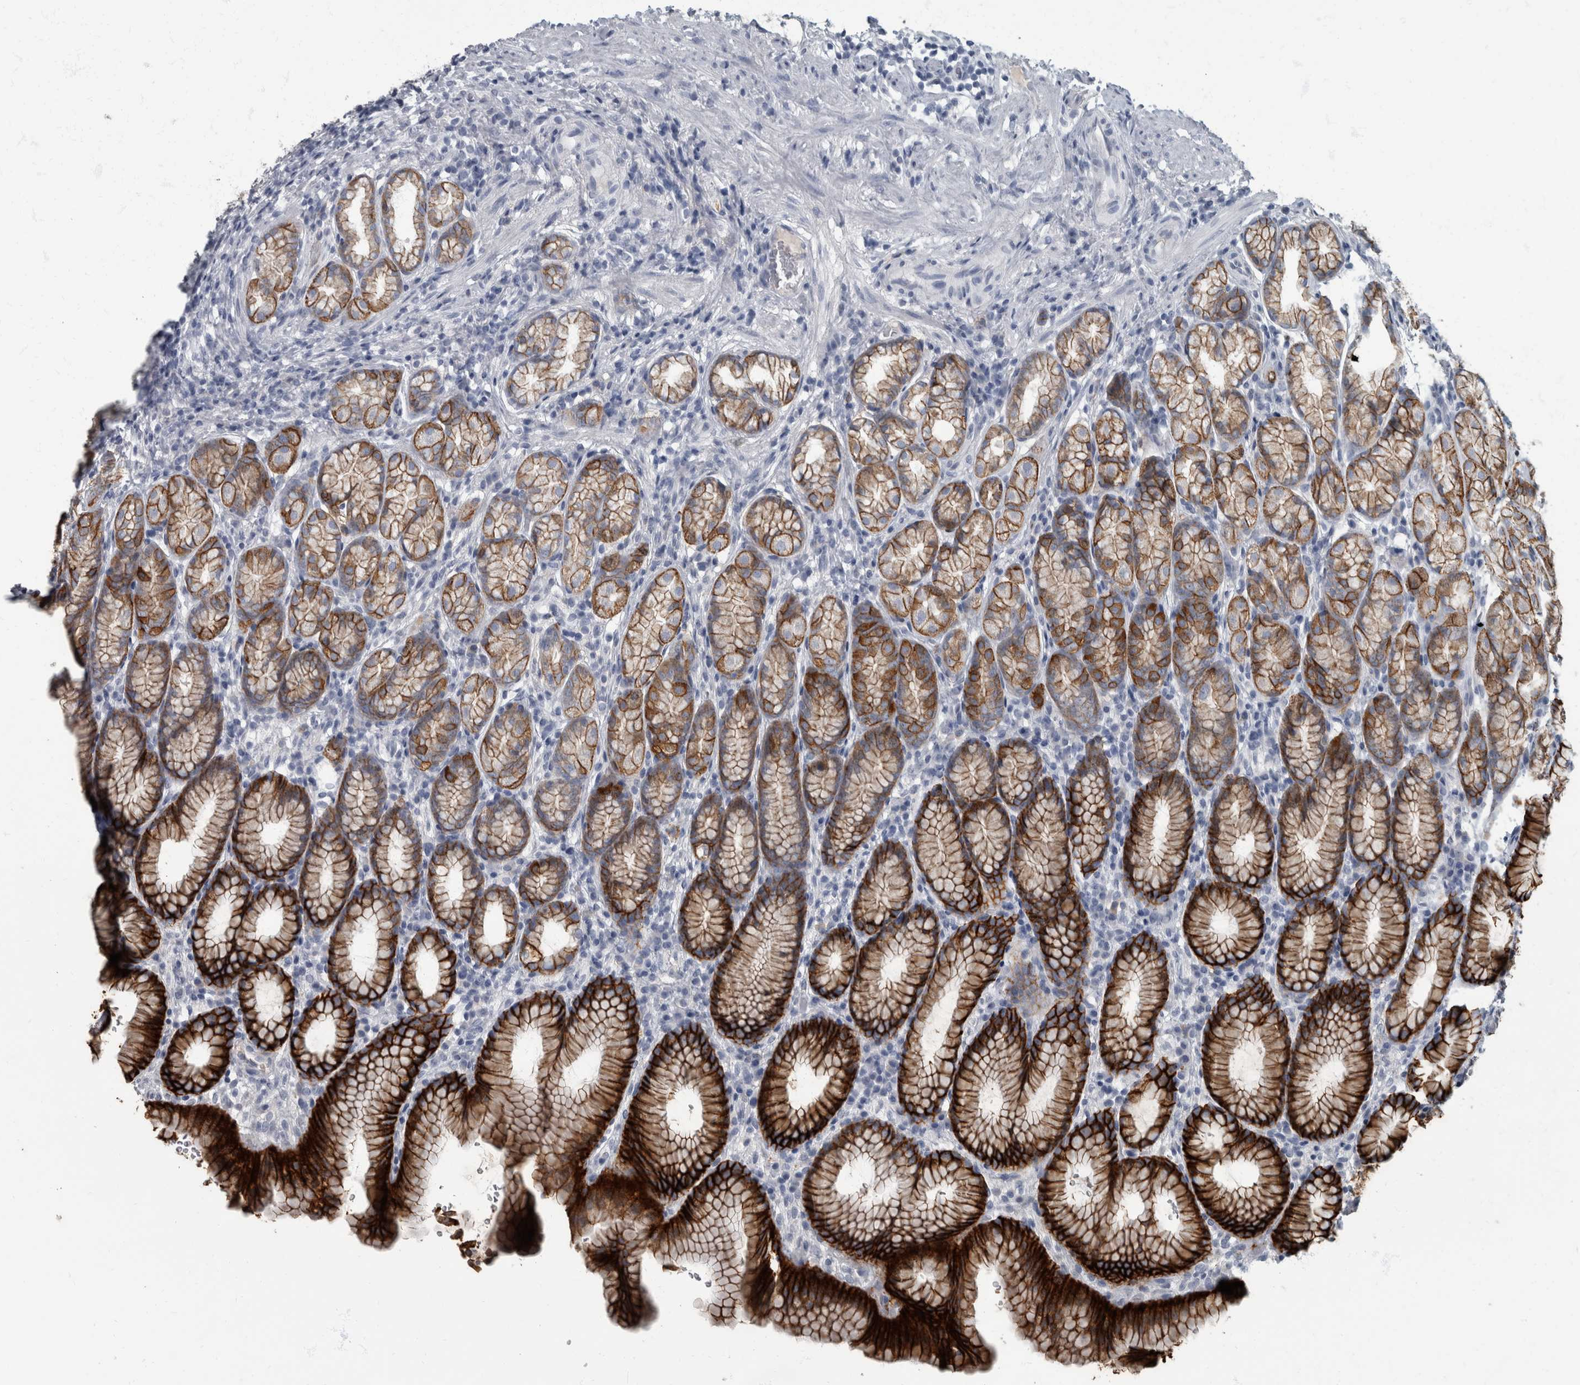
{"staining": {"intensity": "strong", "quantity": ">75%", "location": "cytoplasmic/membranous"}, "tissue": "stomach", "cell_type": "Glandular cells", "image_type": "normal", "snomed": [{"axis": "morphology", "description": "Normal tissue, NOS"}, {"axis": "topography", "description": "Stomach"}], "caption": "This is a histology image of immunohistochemistry (IHC) staining of unremarkable stomach, which shows strong expression in the cytoplasmic/membranous of glandular cells.", "gene": "DSG2", "patient": {"sex": "male", "age": 42}}